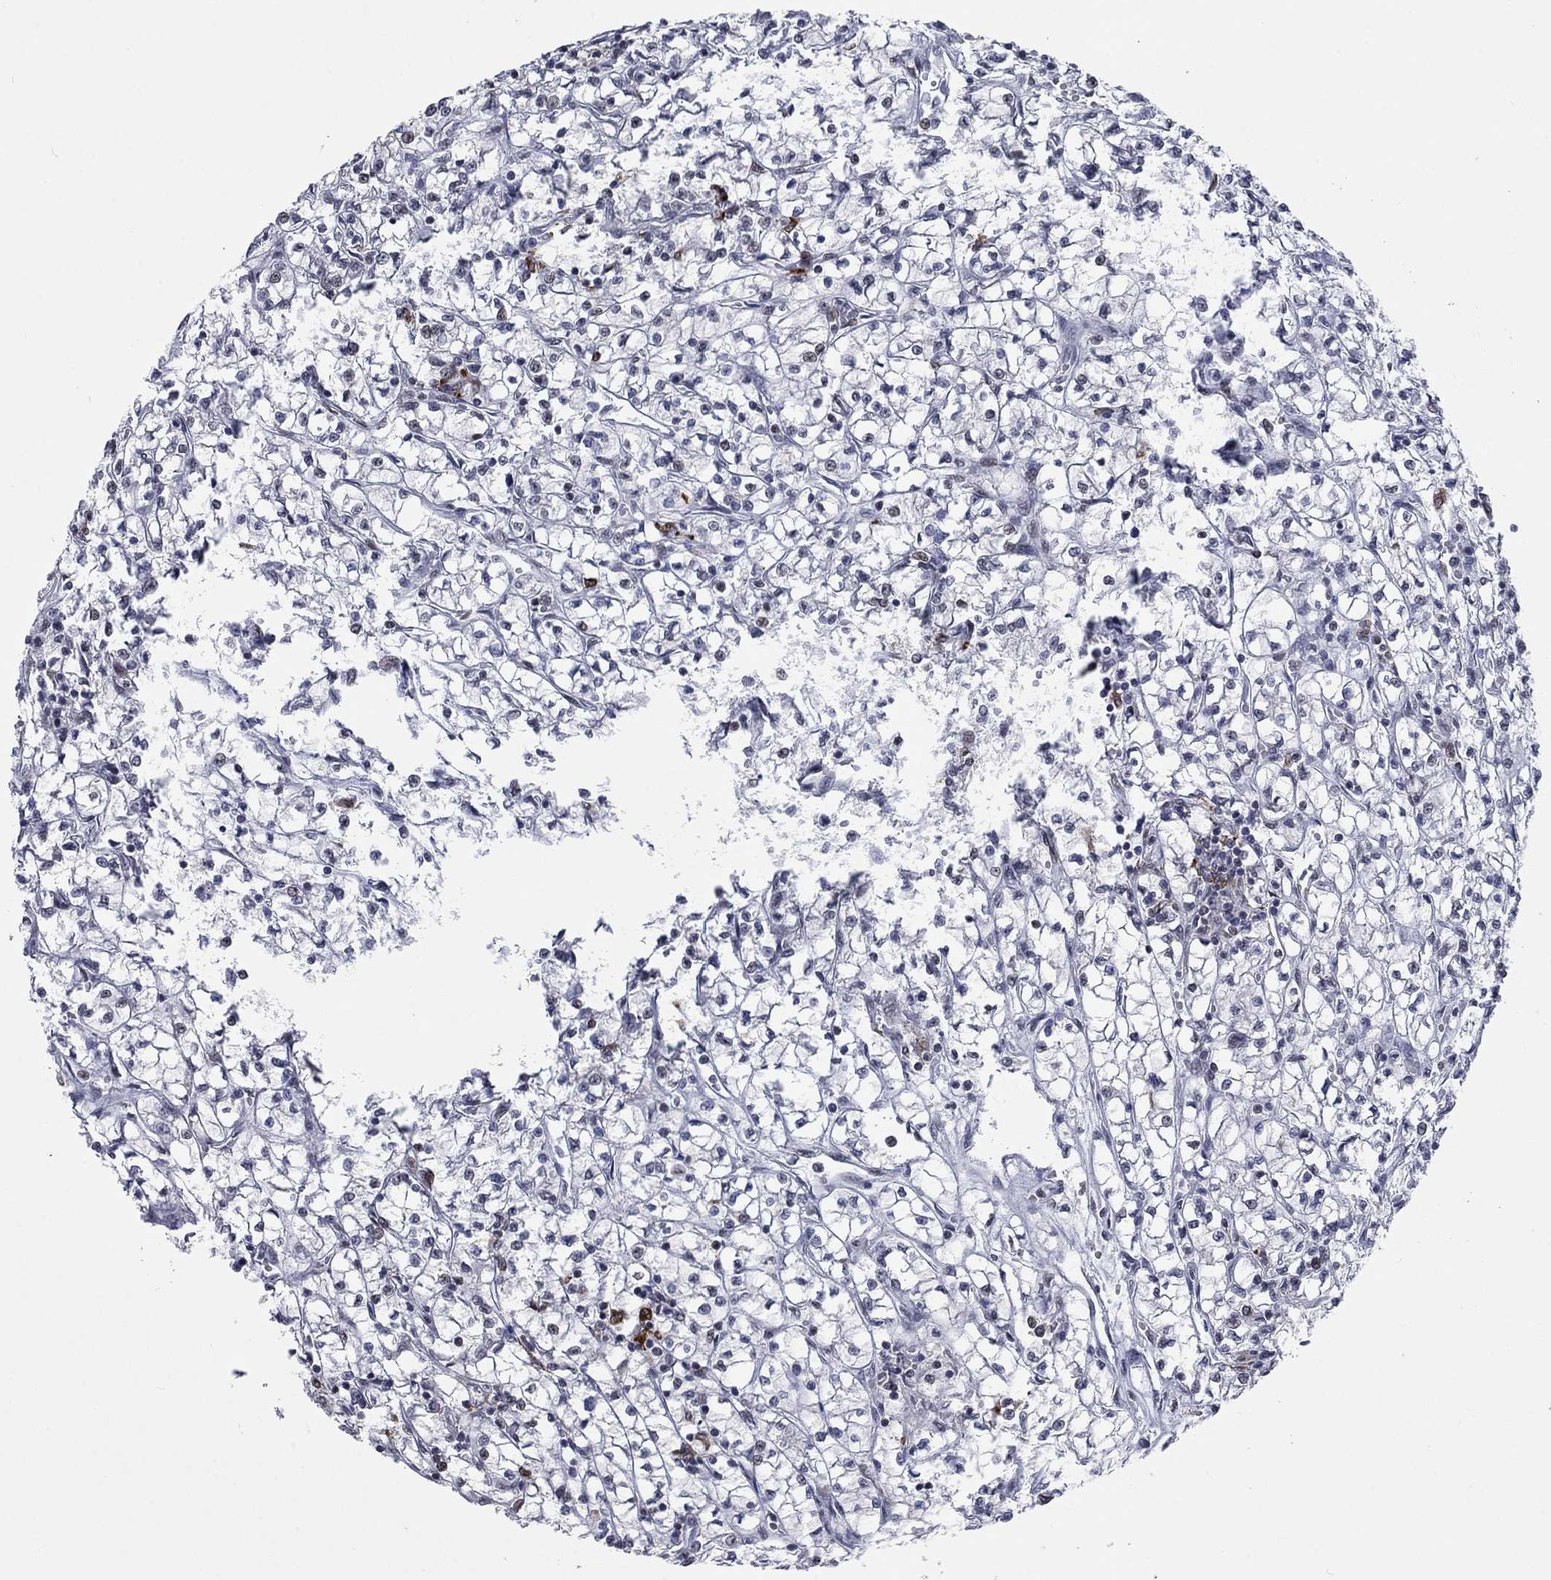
{"staining": {"intensity": "negative", "quantity": "none", "location": "none"}, "tissue": "renal cancer", "cell_type": "Tumor cells", "image_type": "cancer", "snomed": [{"axis": "morphology", "description": "Adenocarcinoma, NOS"}, {"axis": "topography", "description": "Kidney"}], "caption": "This is a image of IHC staining of adenocarcinoma (renal), which shows no positivity in tumor cells.", "gene": "HCFC1", "patient": {"sex": "female", "age": 64}}